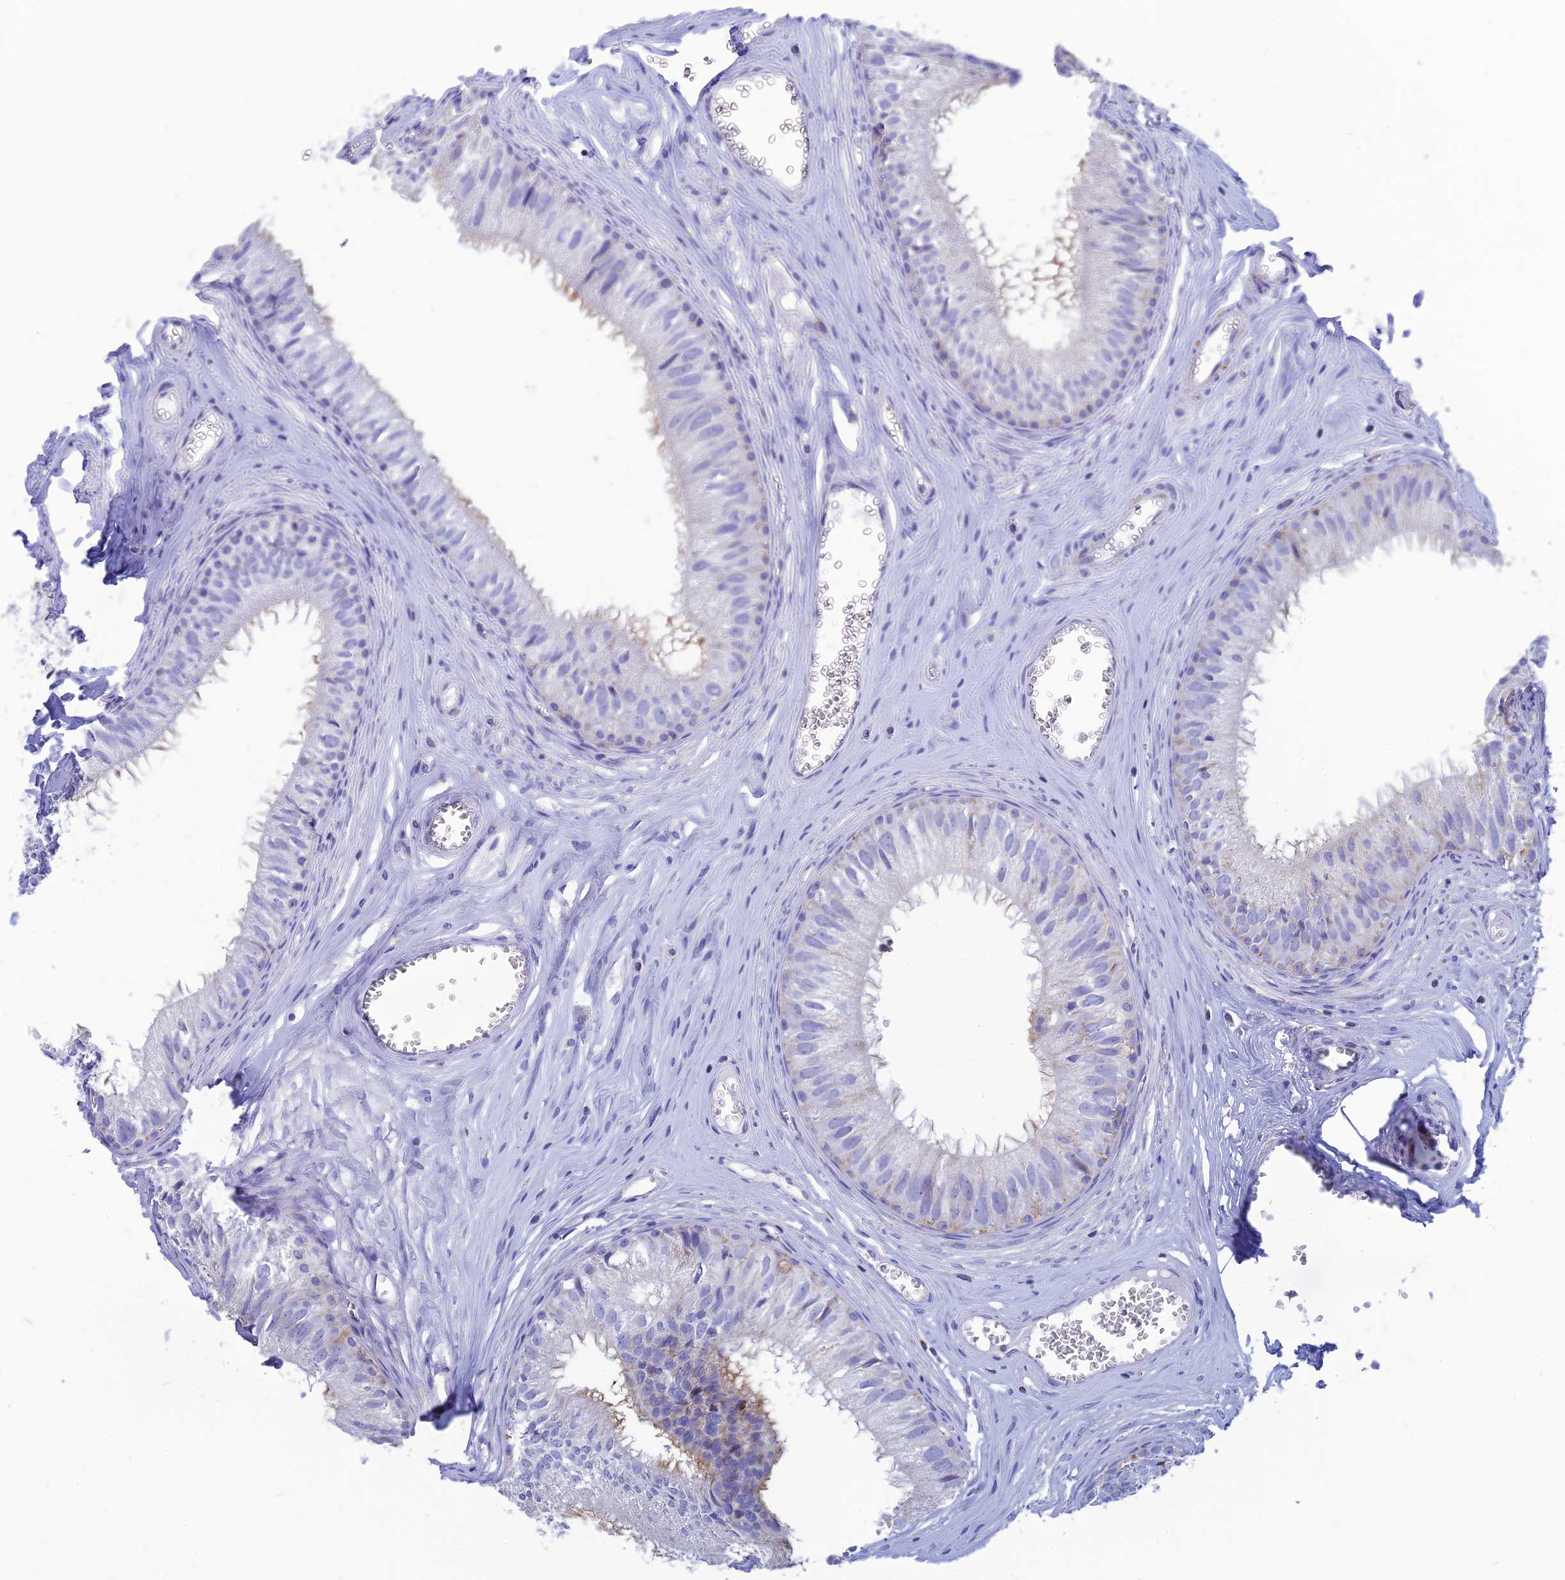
{"staining": {"intensity": "negative", "quantity": "none", "location": "none"}, "tissue": "epididymis", "cell_type": "Glandular cells", "image_type": "normal", "snomed": [{"axis": "morphology", "description": "Normal tissue, NOS"}, {"axis": "topography", "description": "Epididymis"}], "caption": "High magnification brightfield microscopy of normal epididymis stained with DAB (3,3'-diaminobenzidine) (brown) and counterstained with hematoxylin (blue): glandular cells show no significant positivity.", "gene": "PACC1", "patient": {"sex": "male", "age": 36}}